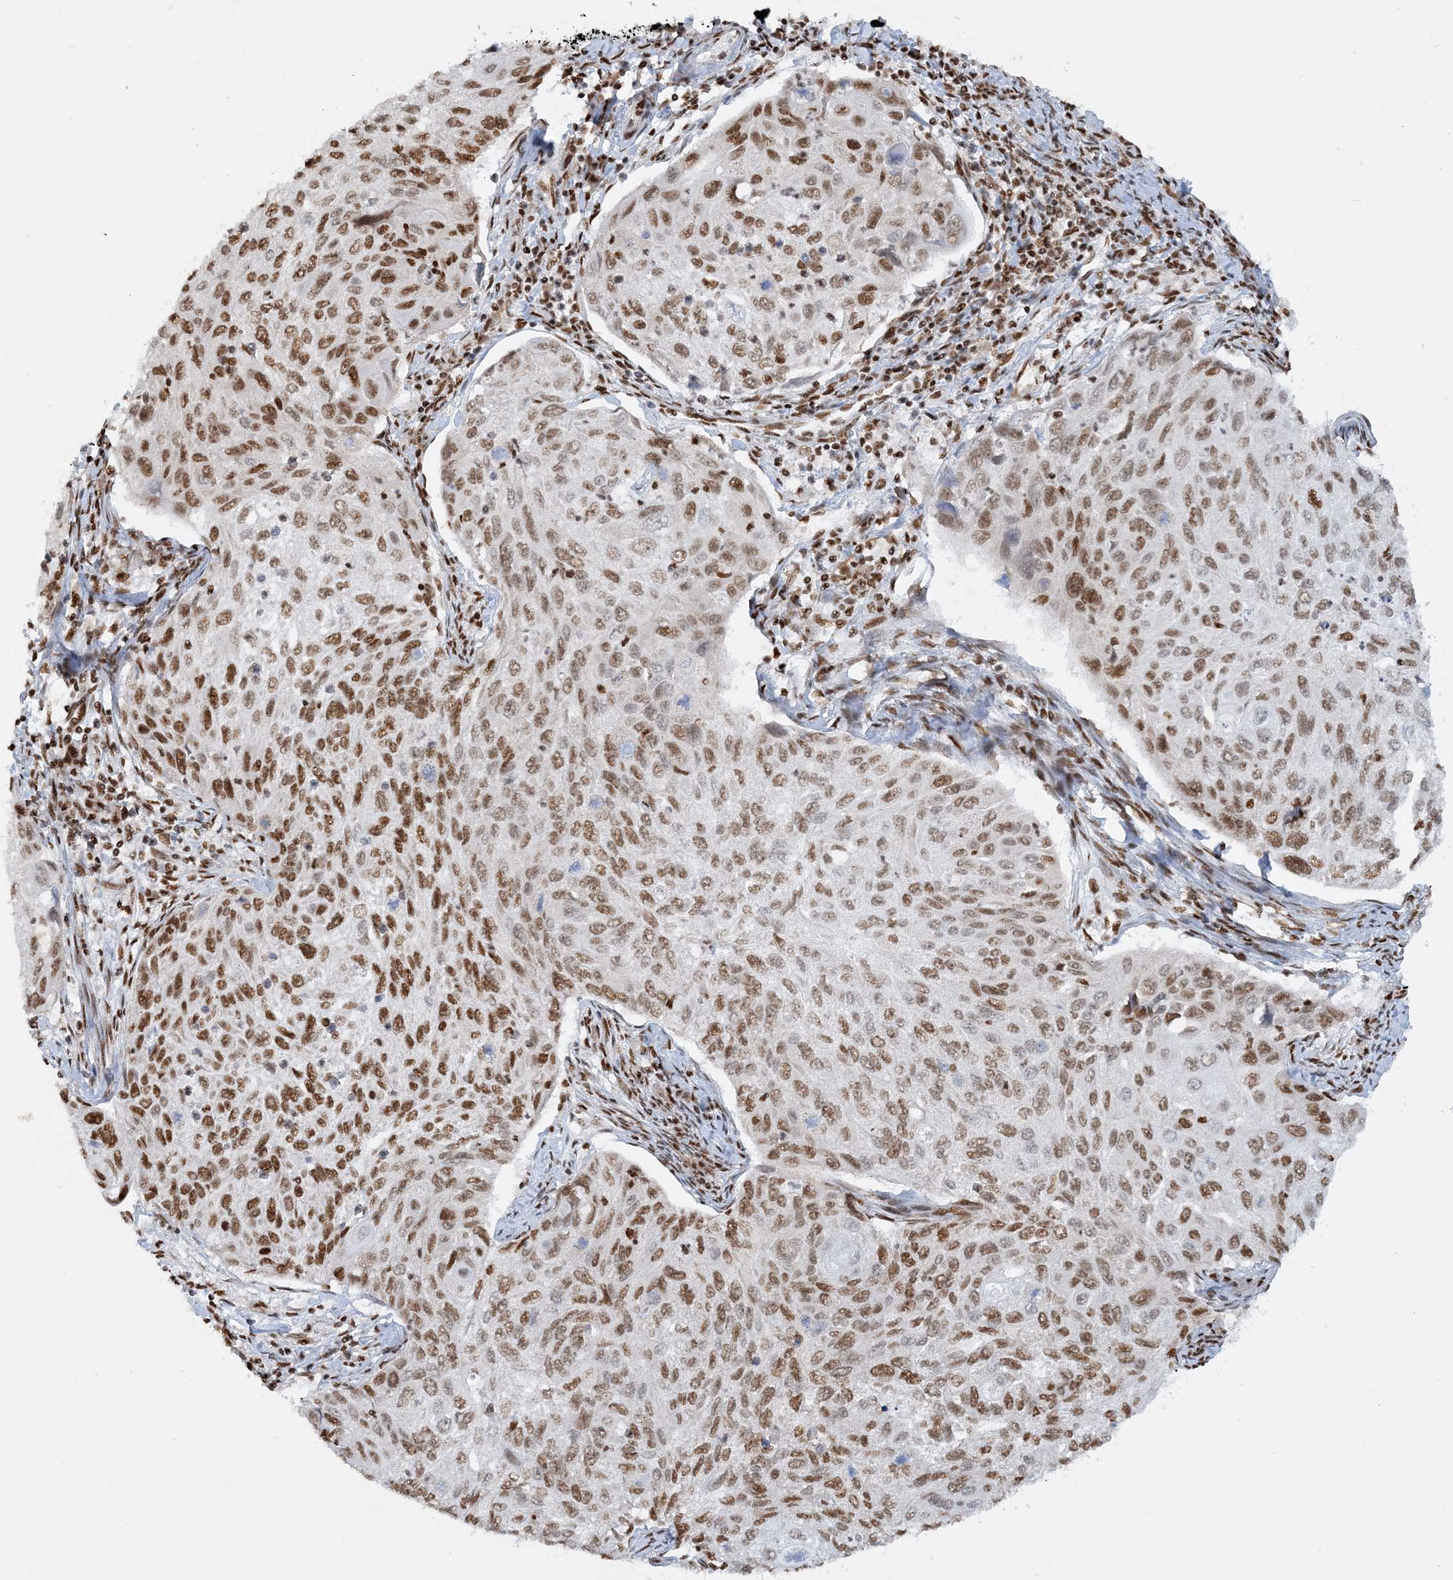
{"staining": {"intensity": "moderate", "quantity": ">75%", "location": "nuclear"}, "tissue": "cervical cancer", "cell_type": "Tumor cells", "image_type": "cancer", "snomed": [{"axis": "morphology", "description": "Squamous cell carcinoma, NOS"}, {"axis": "topography", "description": "Cervix"}], "caption": "An image of human cervical cancer stained for a protein reveals moderate nuclear brown staining in tumor cells.", "gene": "DELE1", "patient": {"sex": "female", "age": 70}}